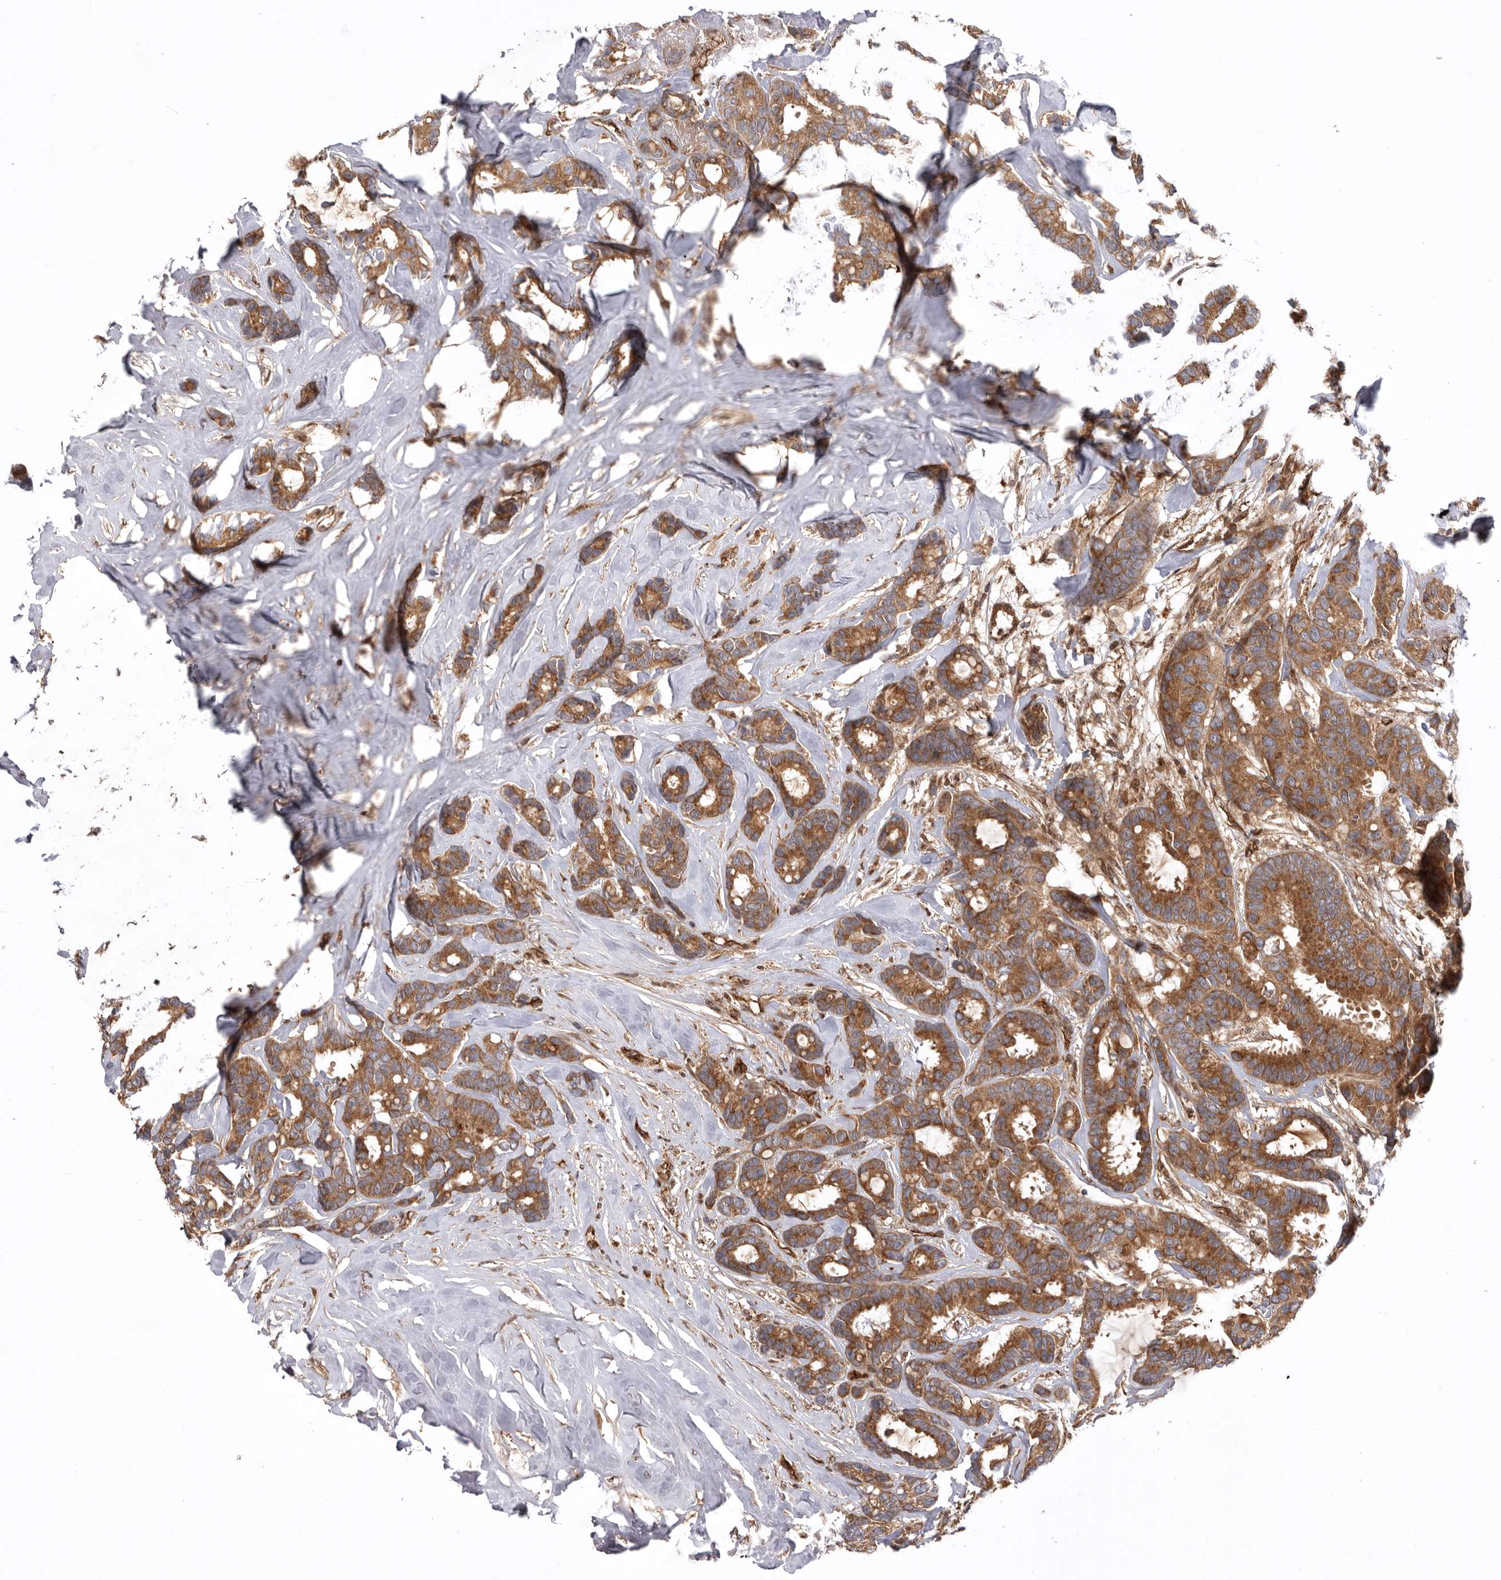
{"staining": {"intensity": "moderate", "quantity": ">75%", "location": "cytoplasmic/membranous"}, "tissue": "breast cancer", "cell_type": "Tumor cells", "image_type": "cancer", "snomed": [{"axis": "morphology", "description": "Duct carcinoma"}, {"axis": "topography", "description": "Breast"}], "caption": "Immunohistochemistry (IHC) micrograph of neoplastic tissue: breast invasive ductal carcinoma stained using immunohistochemistry (IHC) reveals medium levels of moderate protein expression localized specifically in the cytoplasmic/membranous of tumor cells, appearing as a cytoplasmic/membranous brown color.", "gene": "DHDDS", "patient": {"sex": "female", "age": 87}}